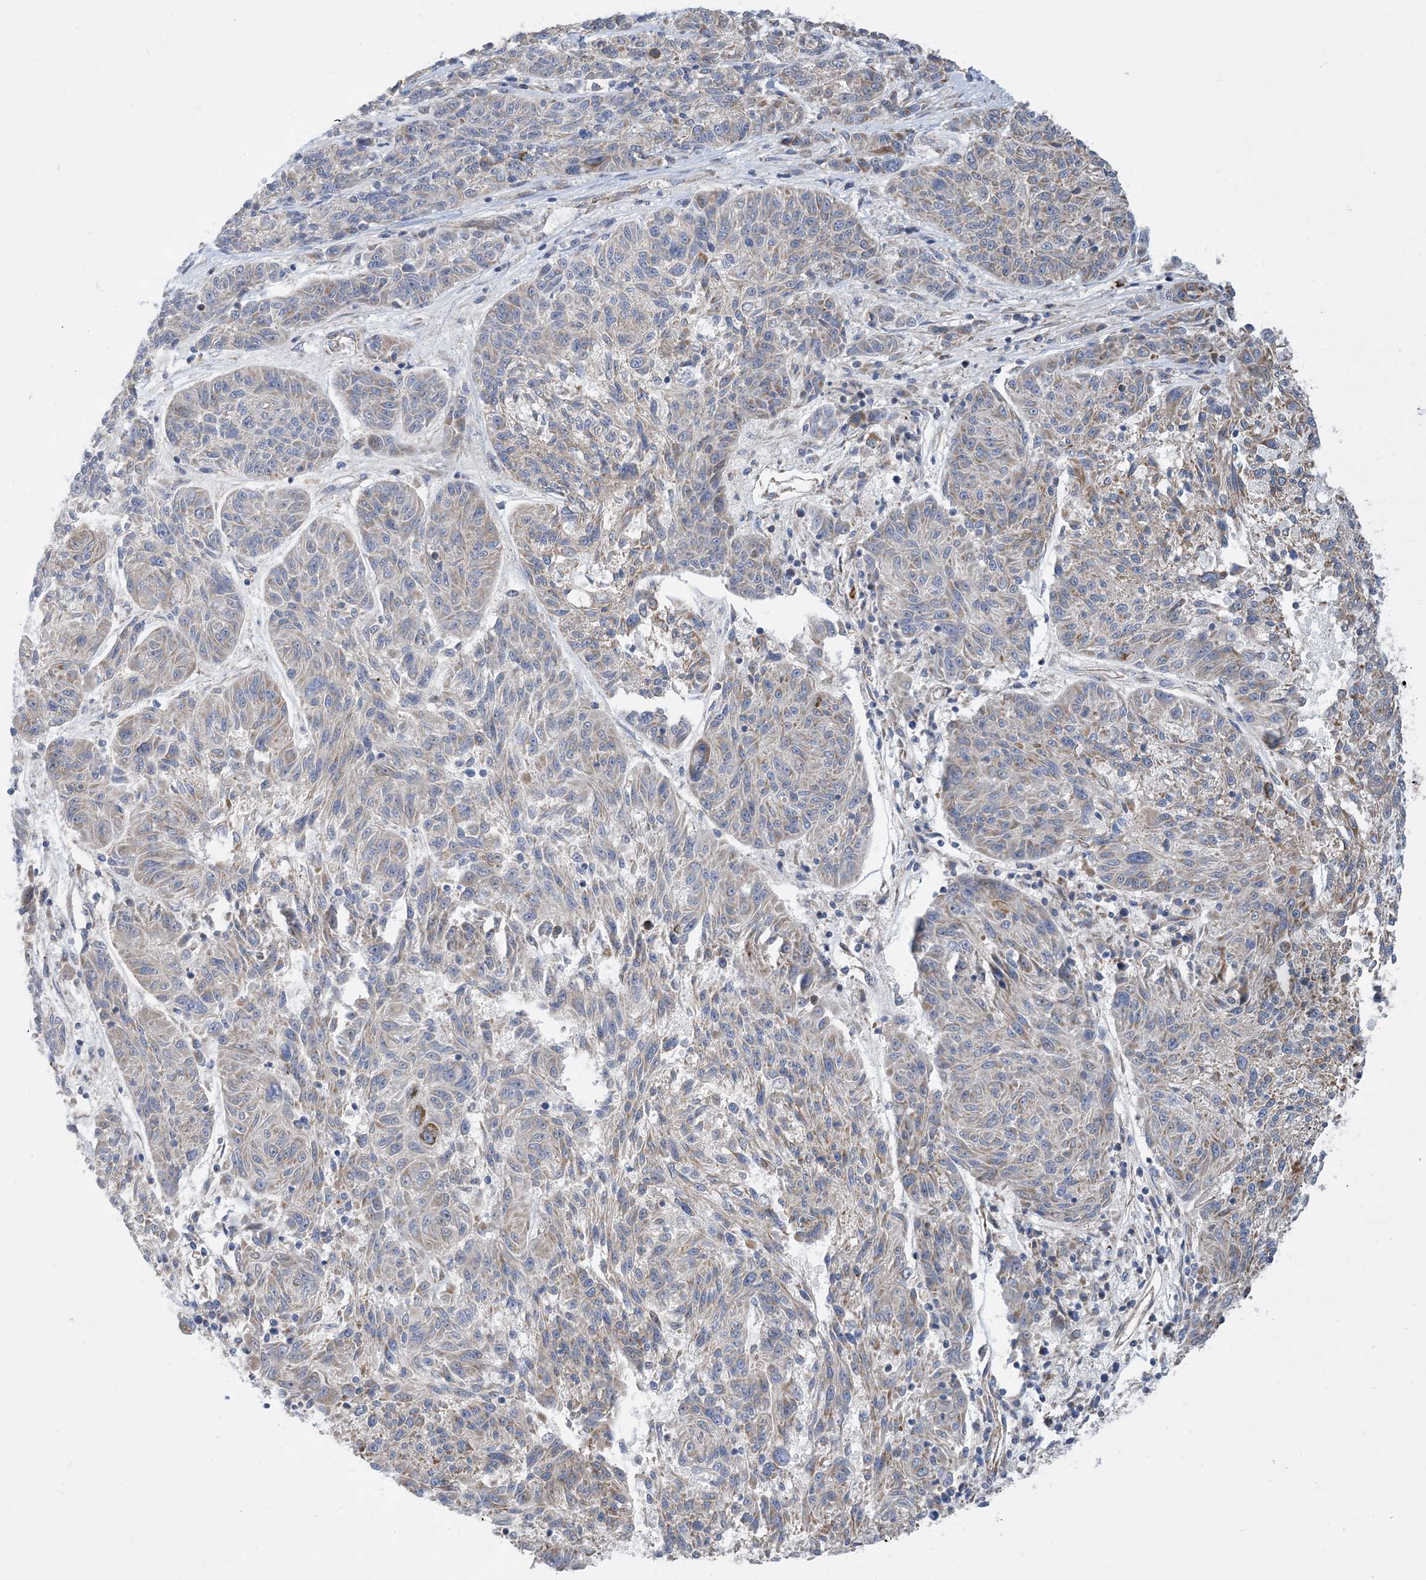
{"staining": {"intensity": "negative", "quantity": "none", "location": "none"}, "tissue": "melanoma", "cell_type": "Tumor cells", "image_type": "cancer", "snomed": [{"axis": "morphology", "description": "Malignant melanoma, NOS"}, {"axis": "topography", "description": "Skin"}], "caption": "High power microscopy histopathology image of an immunohistochemistry (IHC) micrograph of melanoma, revealing no significant expression in tumor cells.", "gene": "PCDHGA1", "patient": {"sex": "male", "age": 53}}